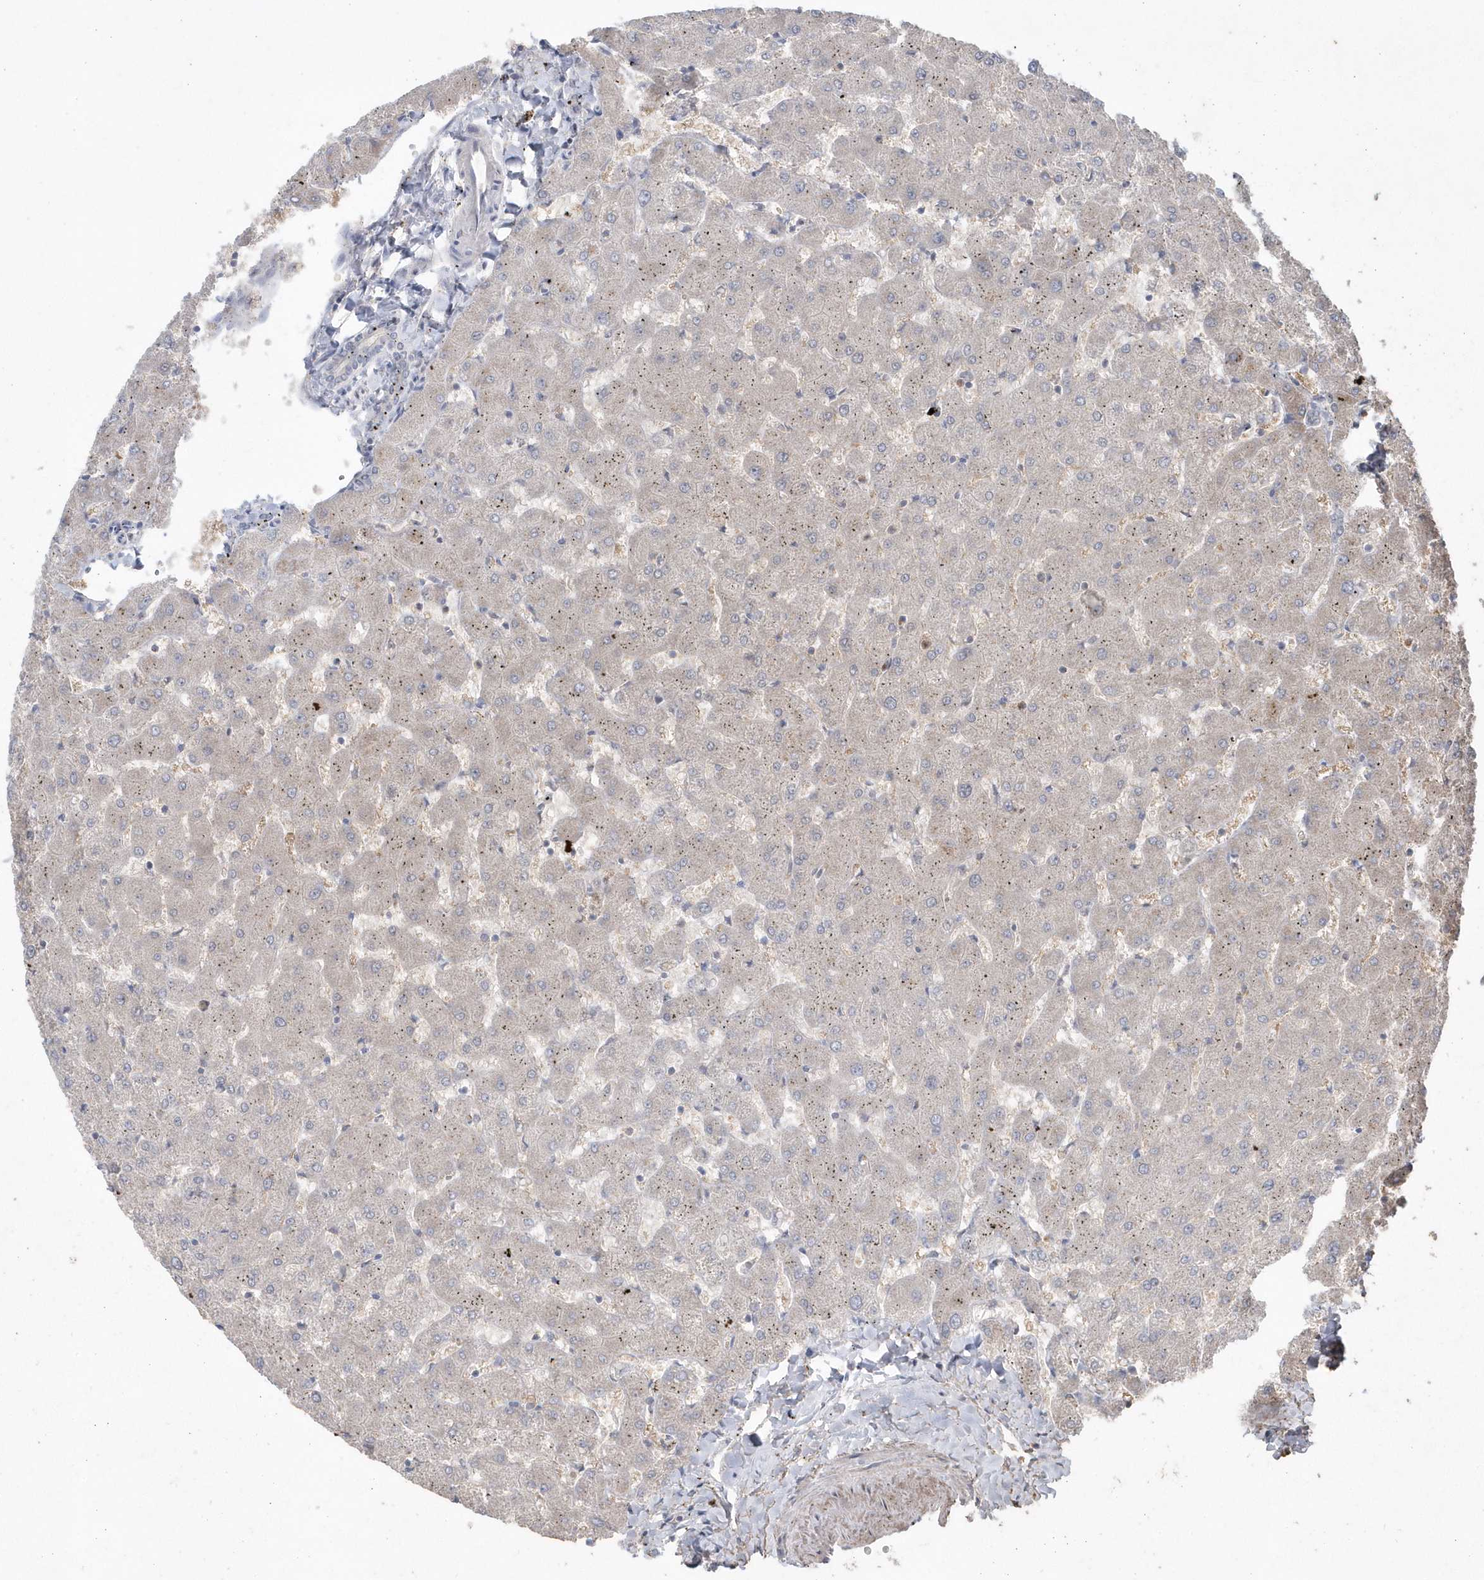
{"staining": {"intensity": "weak", "quantity": "<25%", "location": "cytoplasmic/membranous"}, "tissue": "liver", "cell_type": "Cholangiocytes", "image_type": "normal", "snomed": [{"axis": "morphology", "description": "Normal tissue, NOS"}, {"axis": "topography", "description": "Liver"}], "caption": "Immunohistochemical staining of unremarkable liver exhibits no significant staining in cholangiocytes. Nuclei are stained in blue.", "gene": "GEMIN6", "patient": {"sex": "female", "age": 63}}